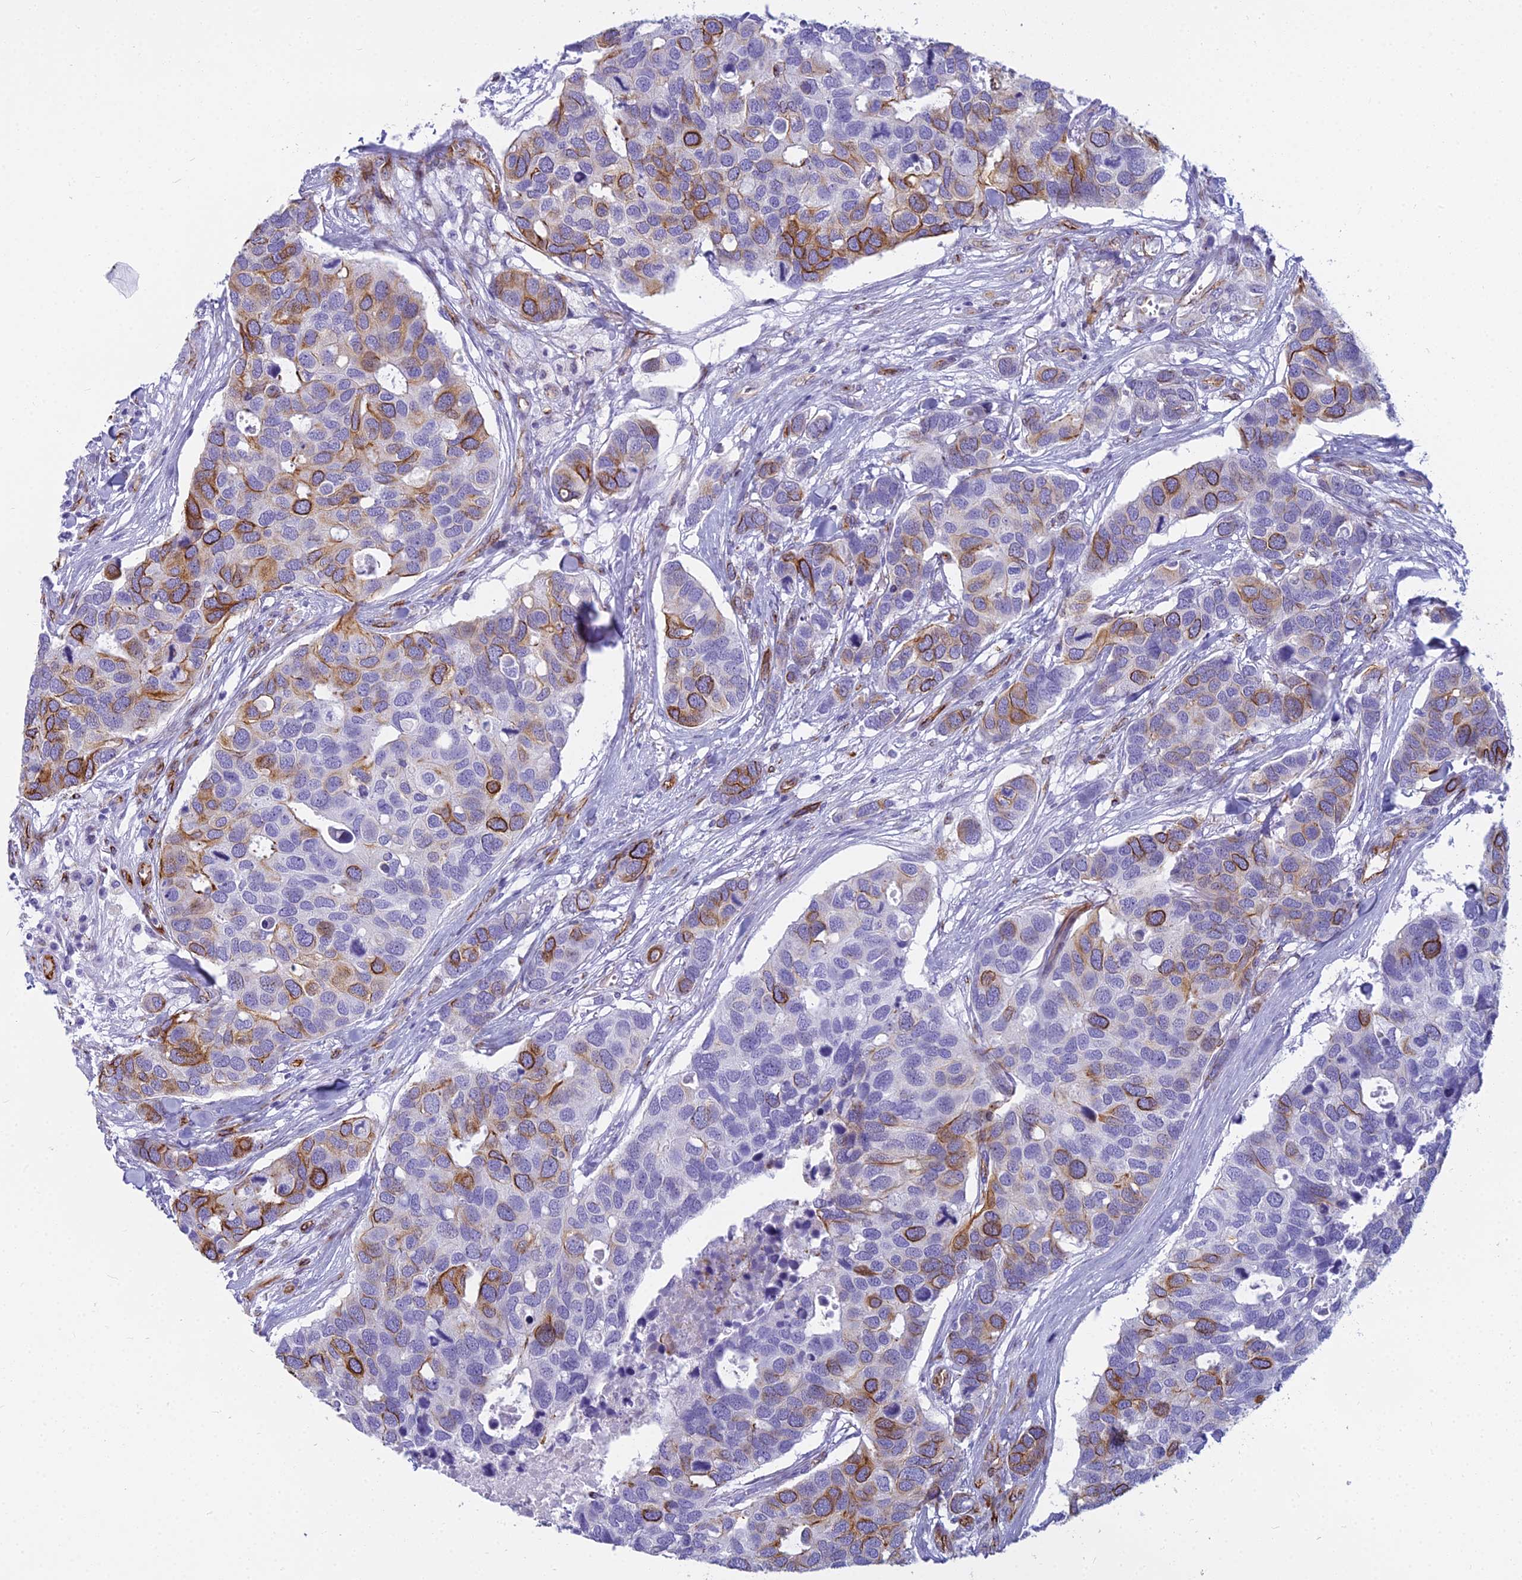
{"staining": {"intensity": "strong", "quantity": "25%-75%", "location": "cytoplasmic/membranous"}, "tissue": "breast cancer", "cell_type": "Tumor cells", "image_type": "cancer", "snomed": [{"axis": "morphology", "description": "Duct carcinoma"}, {"axis": "topography", "description": "Breast"}], "caption": "A photomicrograph of breast cancer (intraductal carcinoma) stained for a protein displays strong cytoplasmic/membranous brown staining in tumor cells. (DAB IHC with brightfield microscopy, high magnification).", "gene": "EVI2A", "patient": {"sex": "female", "age": 83}}